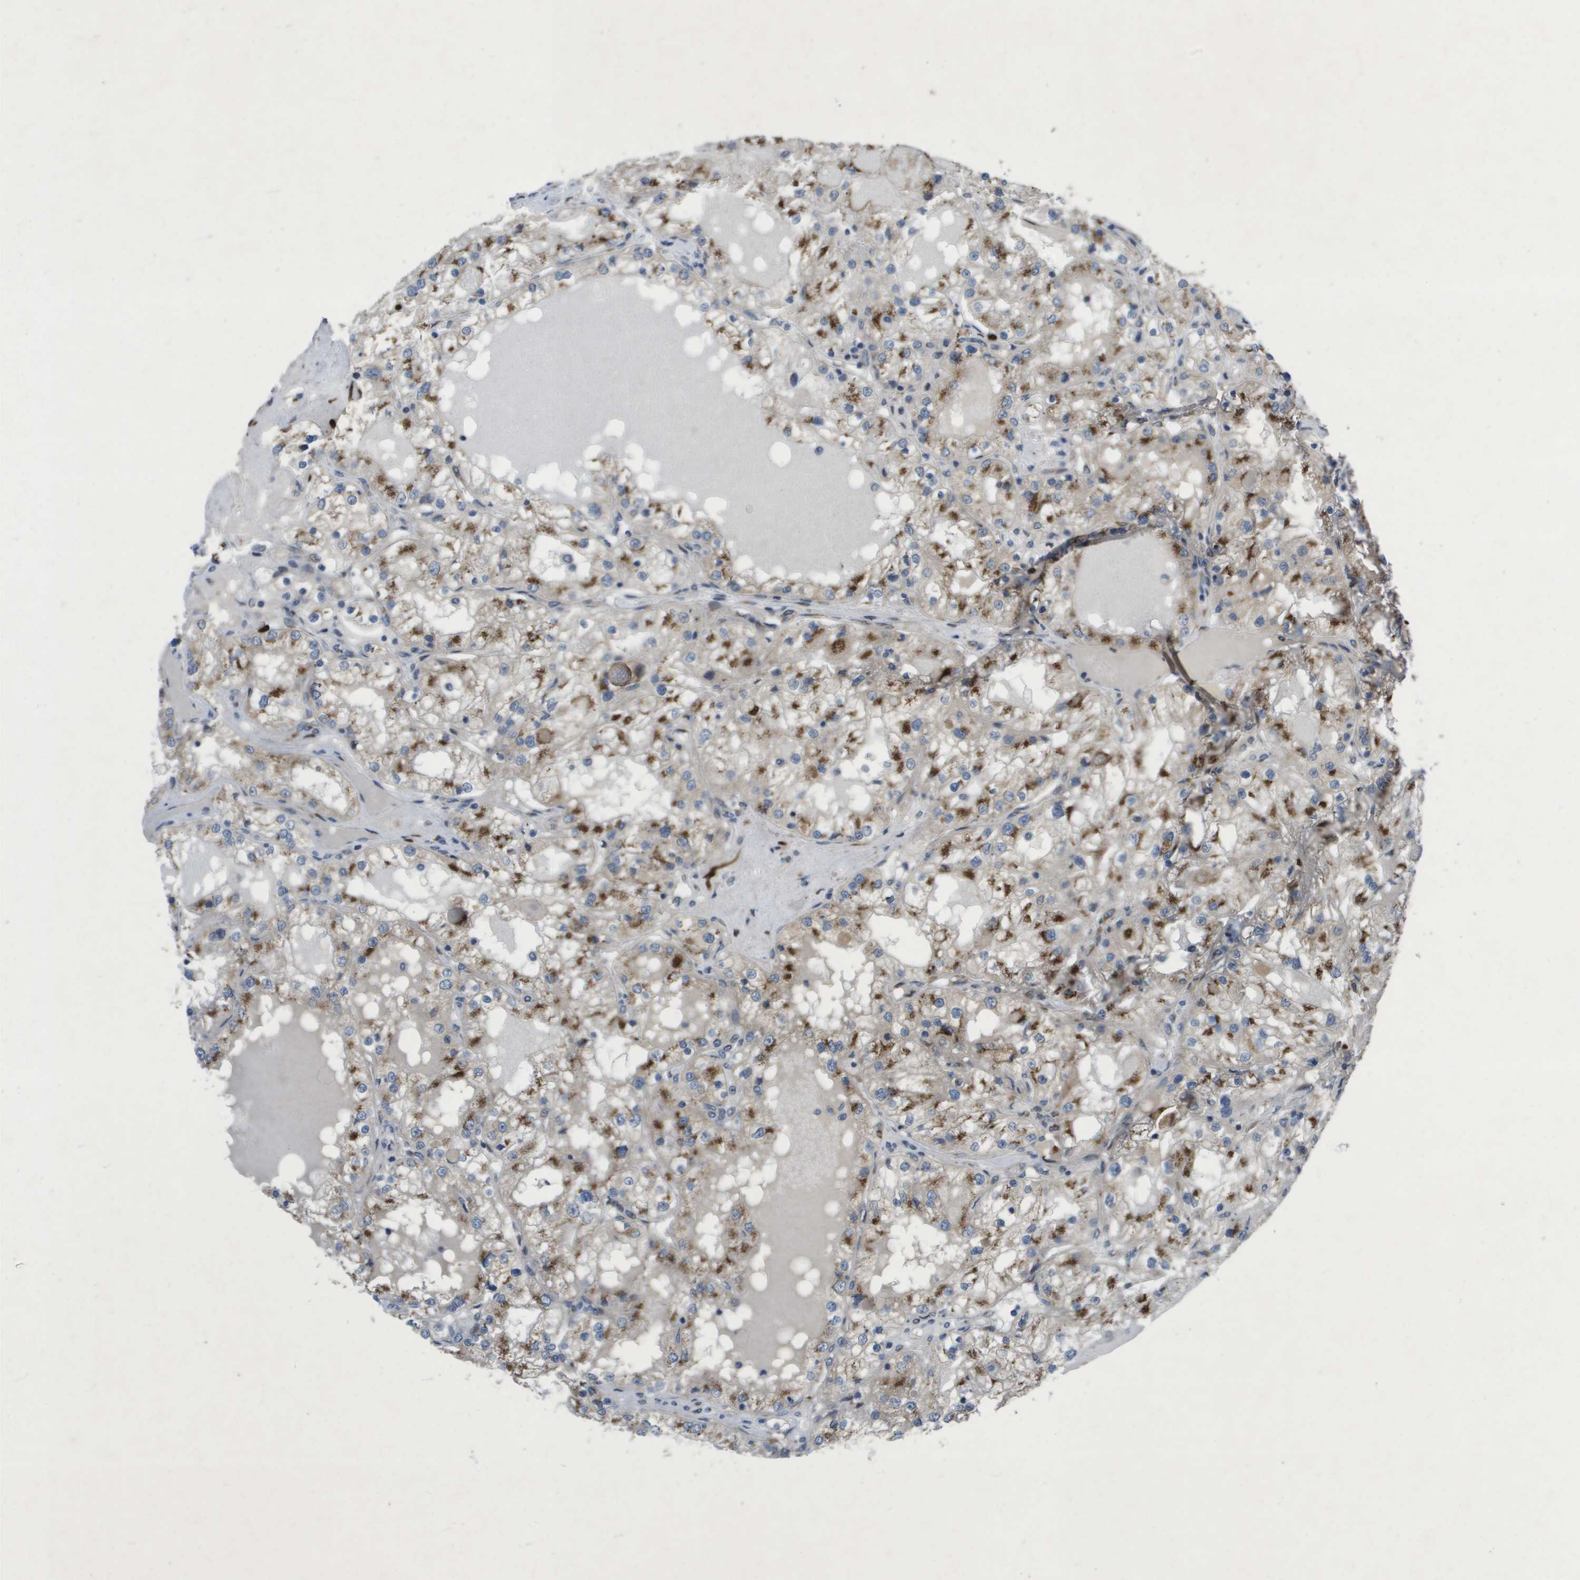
{"staining": {"intensity": "moderate", "quantity": ">75%", "location": "cytoplasmic/membranous"}, "tissue": "renal cancer", "cell_type": "Tumor cells", "image_type": "cancer", "snomed": [{"axis": "morphology", "description": "Adenocarcinoma, NOS"}, {"axis": "topography", "description": "Kidney"}], "caption": "This photomicrograph exhibits renal cancer (adenocarcinoma) stained with immunohistochemistry to label a protein in brown. The cytoplasmic/membranous of tumor cells show moderate positivity for the protein. Nuclei are counter-stained blue.", "gene": "QSOX2", "patient": {"sex": "male", "age": 68}}